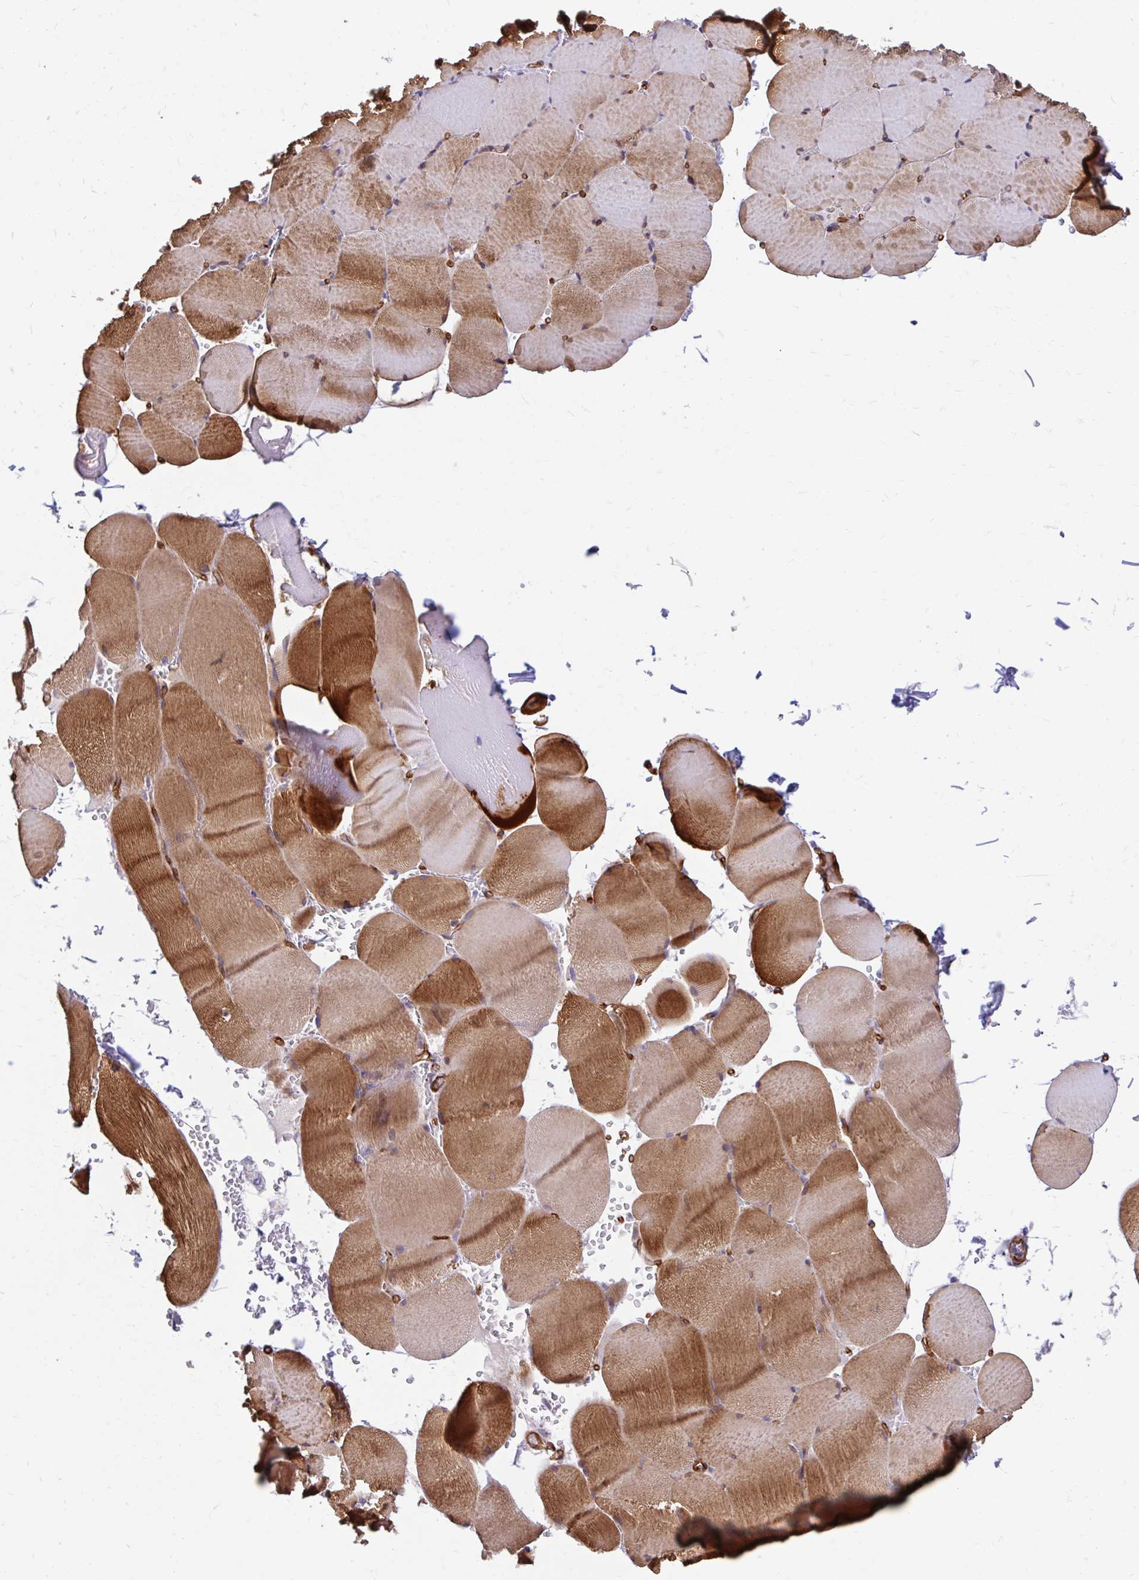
{"staining": {"intensity": "strong", "quantity": "25%-75%", "location": "cytoplasmic/membranous"}, "tissue": "skeletal muscle", "cell_type": "Myocytes", "image_type": "normal", "snomed": [{"axis": "morphology", "description": "Normal tissue, NOS"}, {"axis": "topography", "description": "Skeletal muscle"}, {"axis": "topography", "description": "Head-Neck"}], "caption": "Protein analysis of unremarkable skeletal muscle shows strong cytoplasmic/membranous positivity in about 25%-75% of myocytes.", "gene": "ESPNL", "patient": {"sex": "male", "age": 66}}